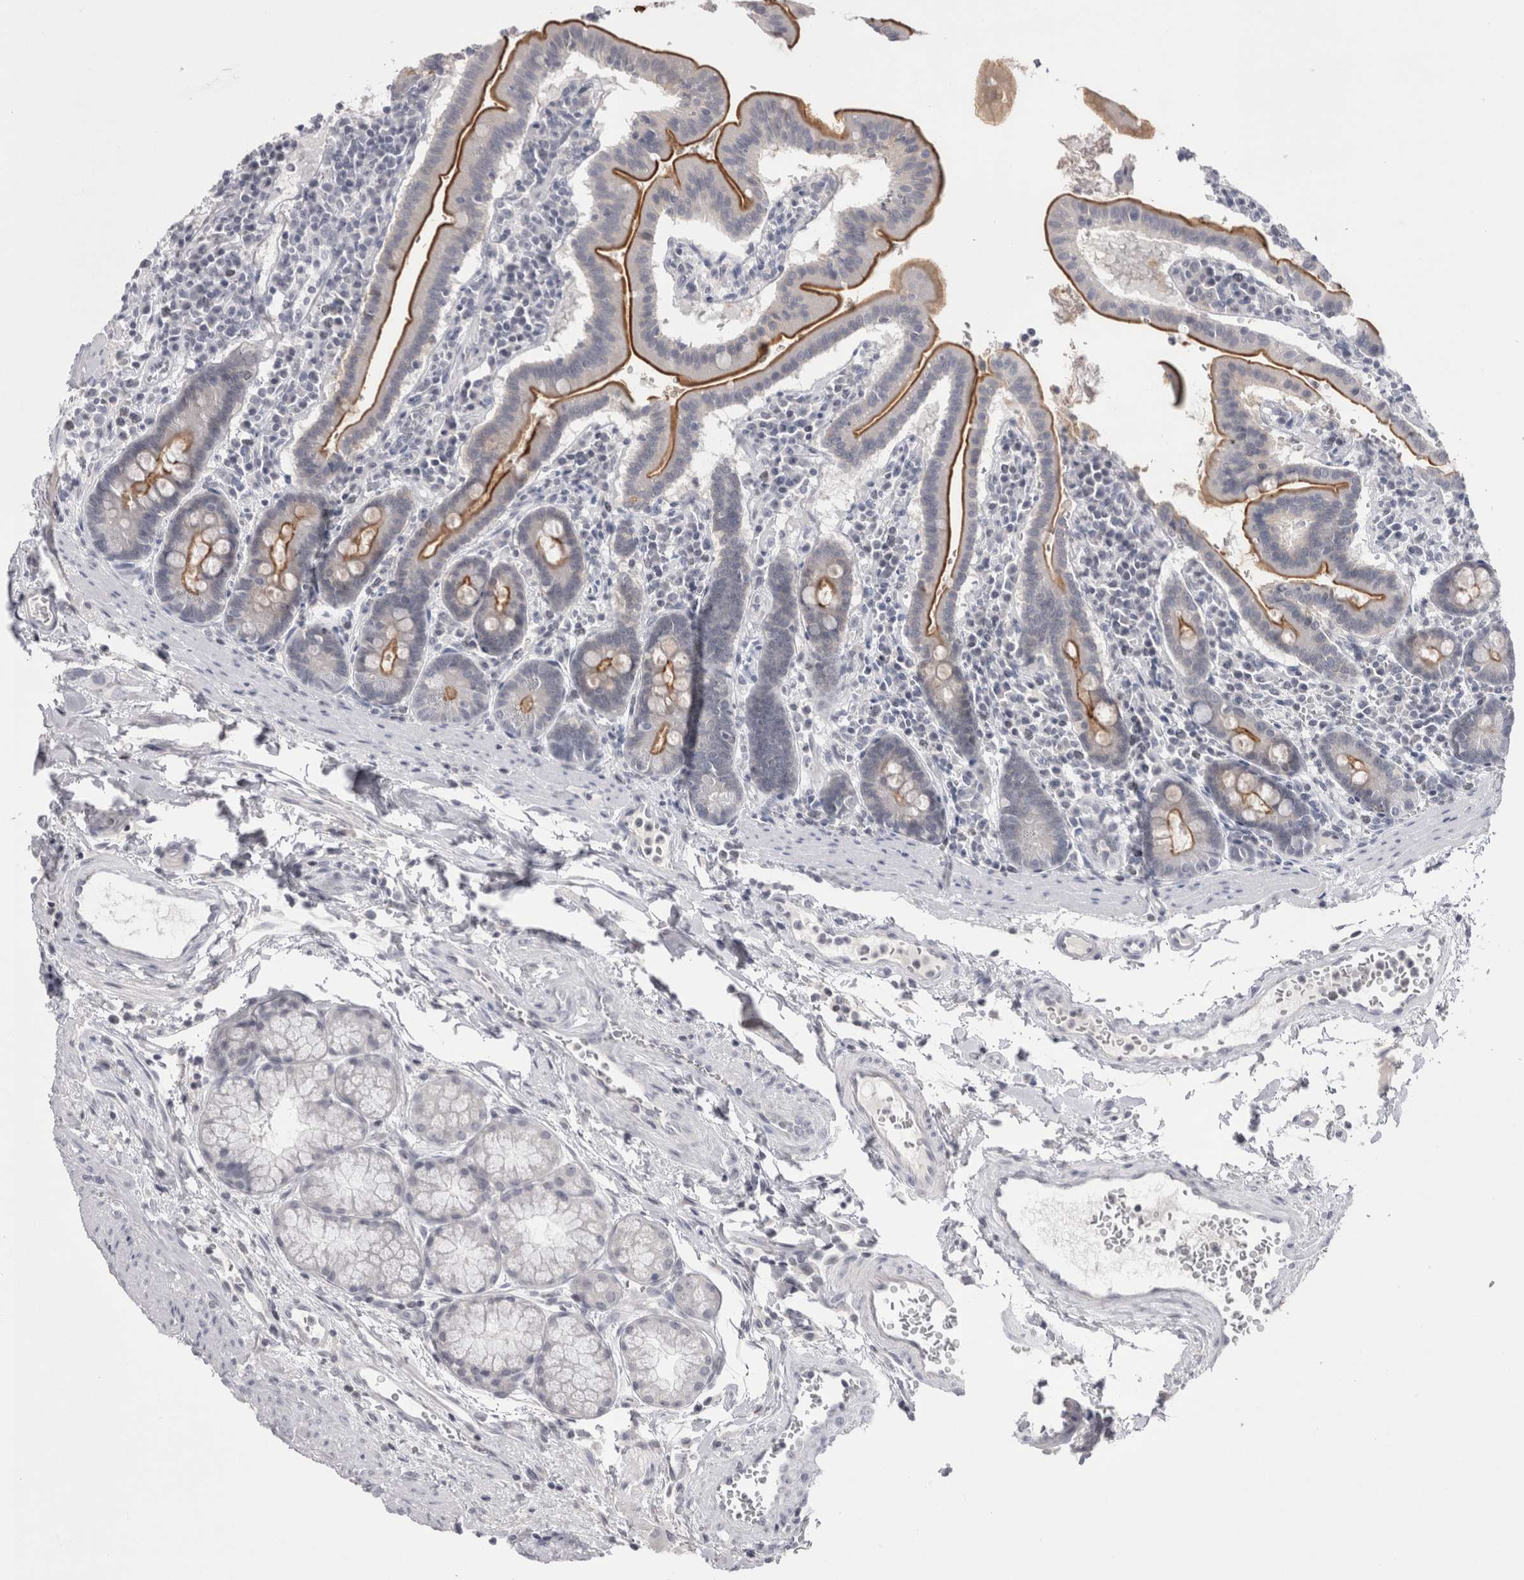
{"staining": {"intensity": "moderate", "quantity": ">75%", "location": "cytoplasmic/membranous"}, "tissue": "duodenum", "cell_type": "Glandular cells", "image_type": "normal", "snomed": [{"axis": "morphology", "description": "Normal tissue, NOS"}, {"axis": "morphology", "description": "Adenocarcinoma, NOS"}, {"axis": "topography", "description": "Pancreas"}, {"axis": "topography", "description": "Duodenum"}], "caption": "A medium amount of moderate cytoplasmic/membranous staining is identified in about >75% of glandular cells in unremarkable duodenum.", "gene": "FNDC8", "patient": {"sex": "male", "age": 50}}